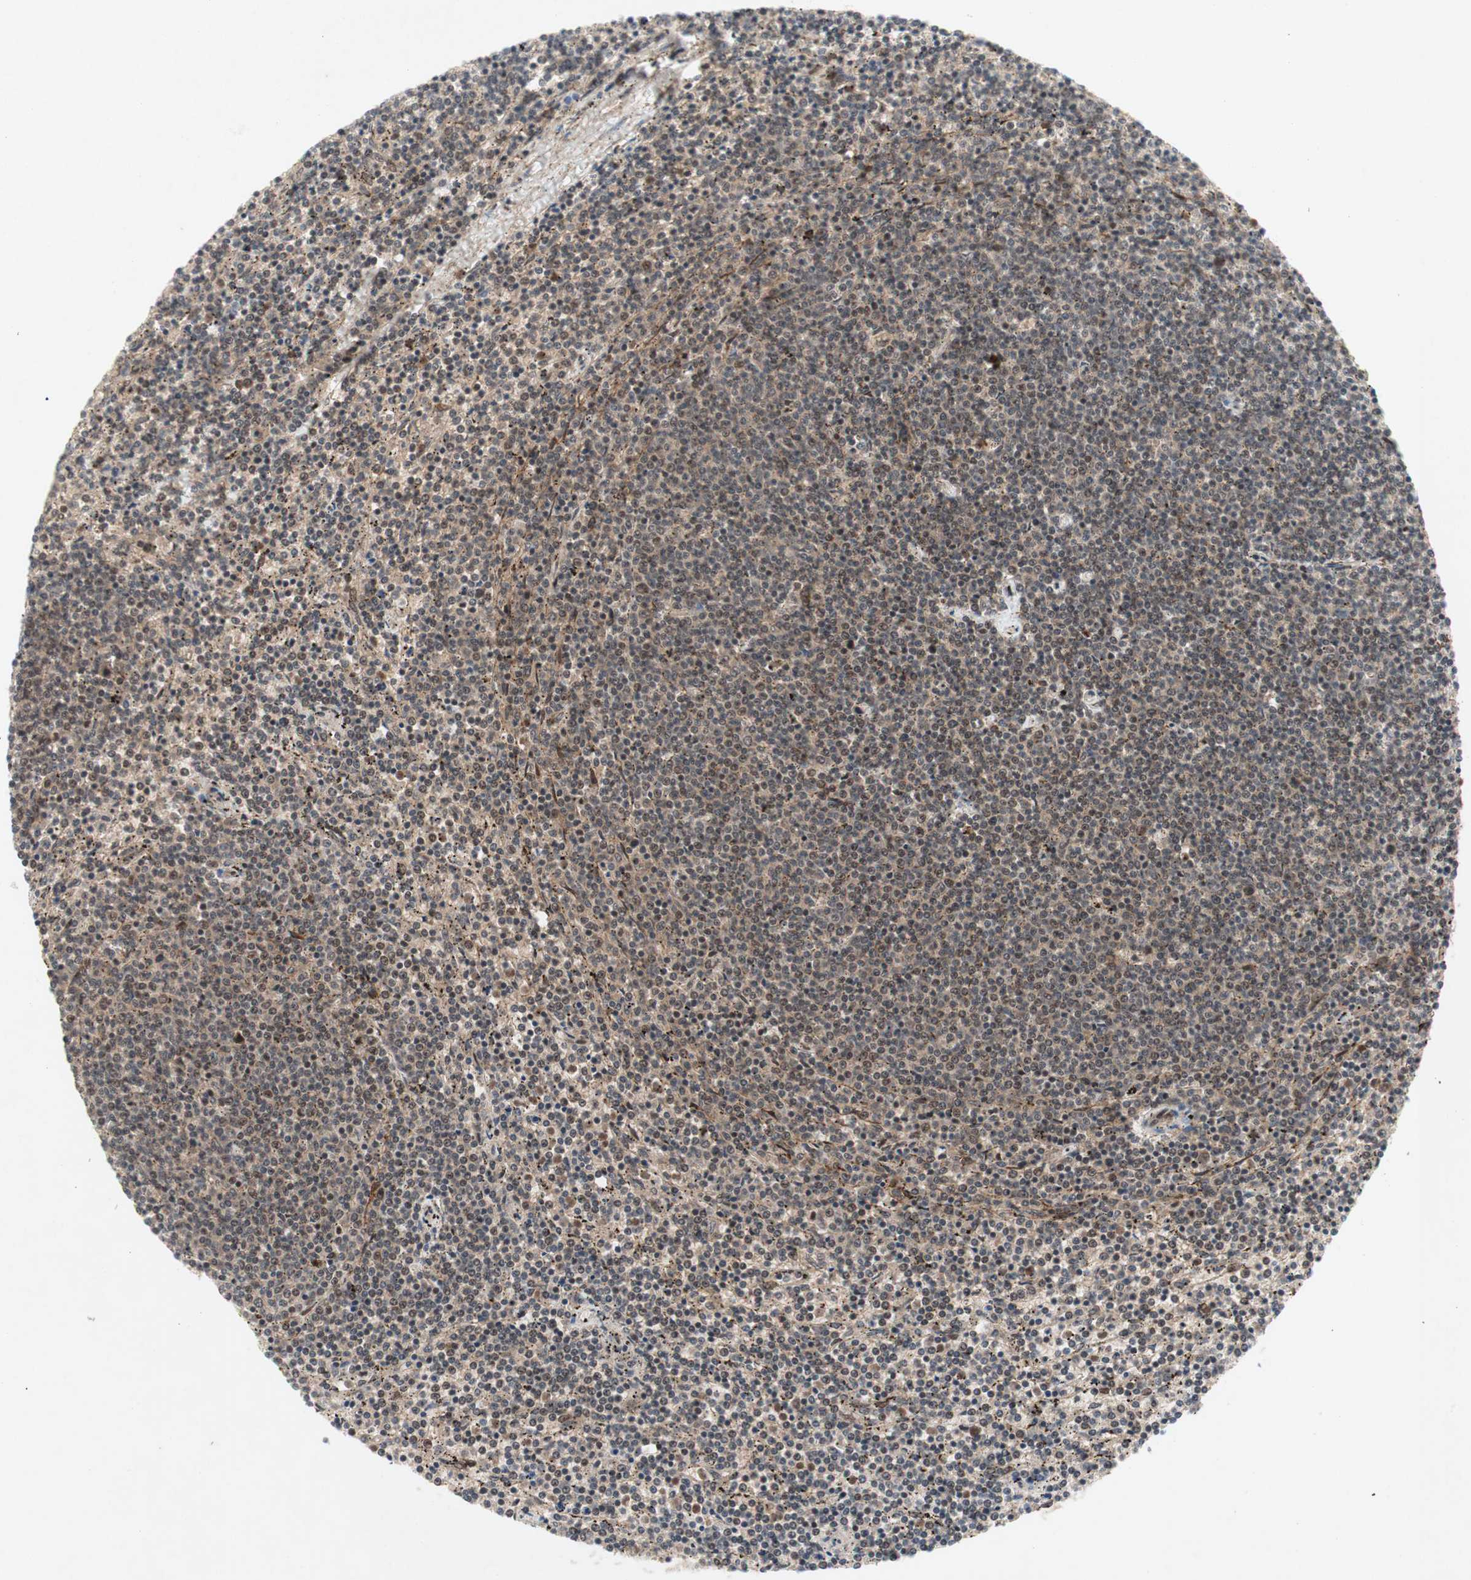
{"staining": {"intensity": "weak", "quantity": "<25%", "location": "nuclear"}, "tissue": "lymphoma", "cell_type": "Tumor cells", "image_type": "cancer", "snomed": [{"axis": "morphology", "description": "Malignant lymphoma, non-Hodgkin's type, Low grade"}, {"axis": "topography", "description": "Spleen"}], "caption": "This is a histopathology image of IHC staining of lymphoma, which shows no positivity in tumor cells. (Stains: DAB immunohistochemistry with hematoxylin counter stain, Microscopy: brightfield microscopy at high magnification).", "gene": "TCF12", "patient": {"sex": "female", "age": 50}}